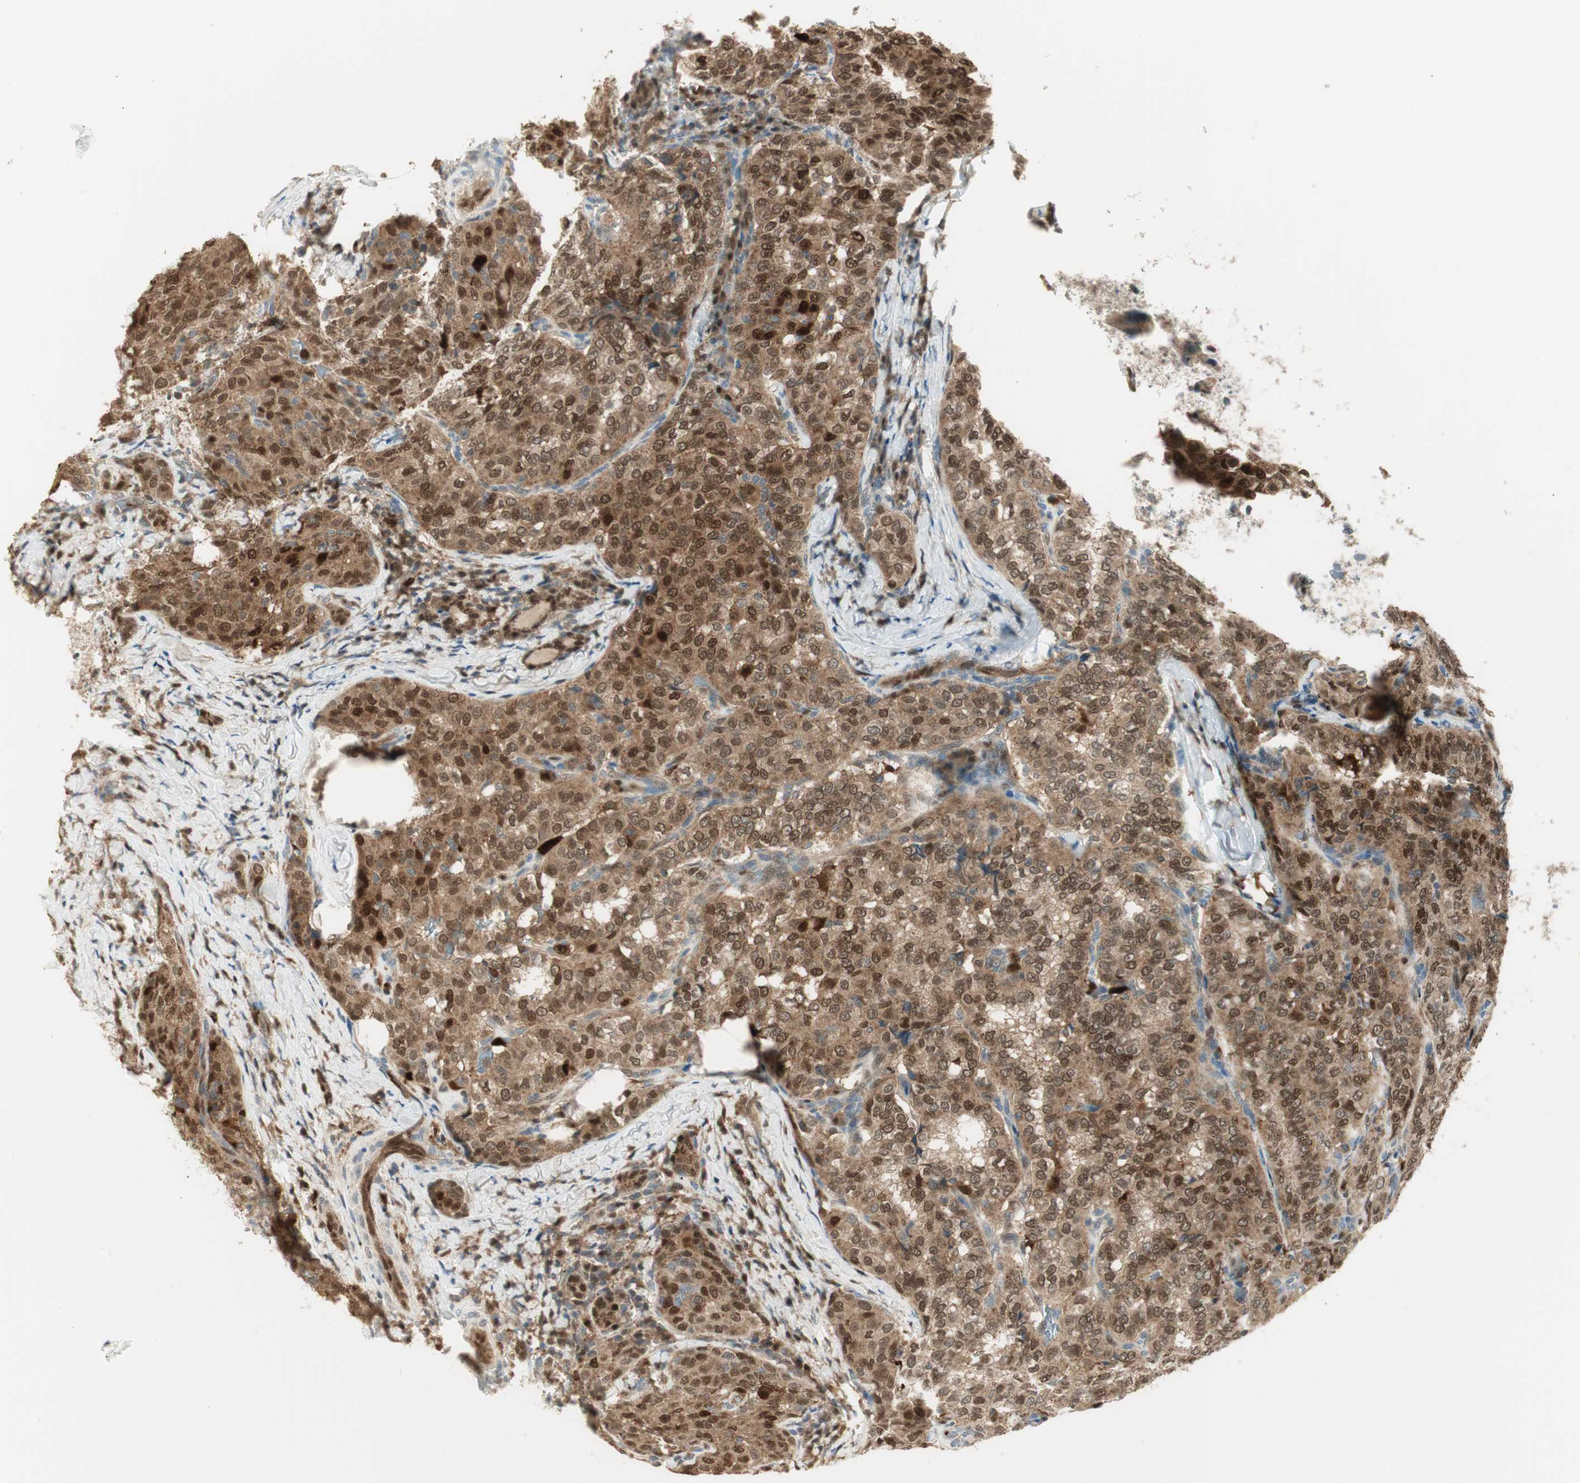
{"staining": {"intensity": "moderate", "quantity": ">75%", "location": "cytoplasmic/membranous,nuclear"}, "tissue": "thyroid cancer", "cell_type": "Tumor cells", "image_type": "cancer", "snomed": [{"axis": "morphology", "description": "Normal tissue, NOS"}, {"axis": "morphology", "description": "Papillary adenocarcinoma, NOS"}, {"axis": "topography", "description": "Thyroid gland"}], "caption": "A brown stain highlights moderate cytoplasmic/membranous and nuclear staining of a protein in thyroid papillary adenocarcinoma tumor cells.", "gene": "LTA4H", "patient": {"sex": "female", "age": 30}}